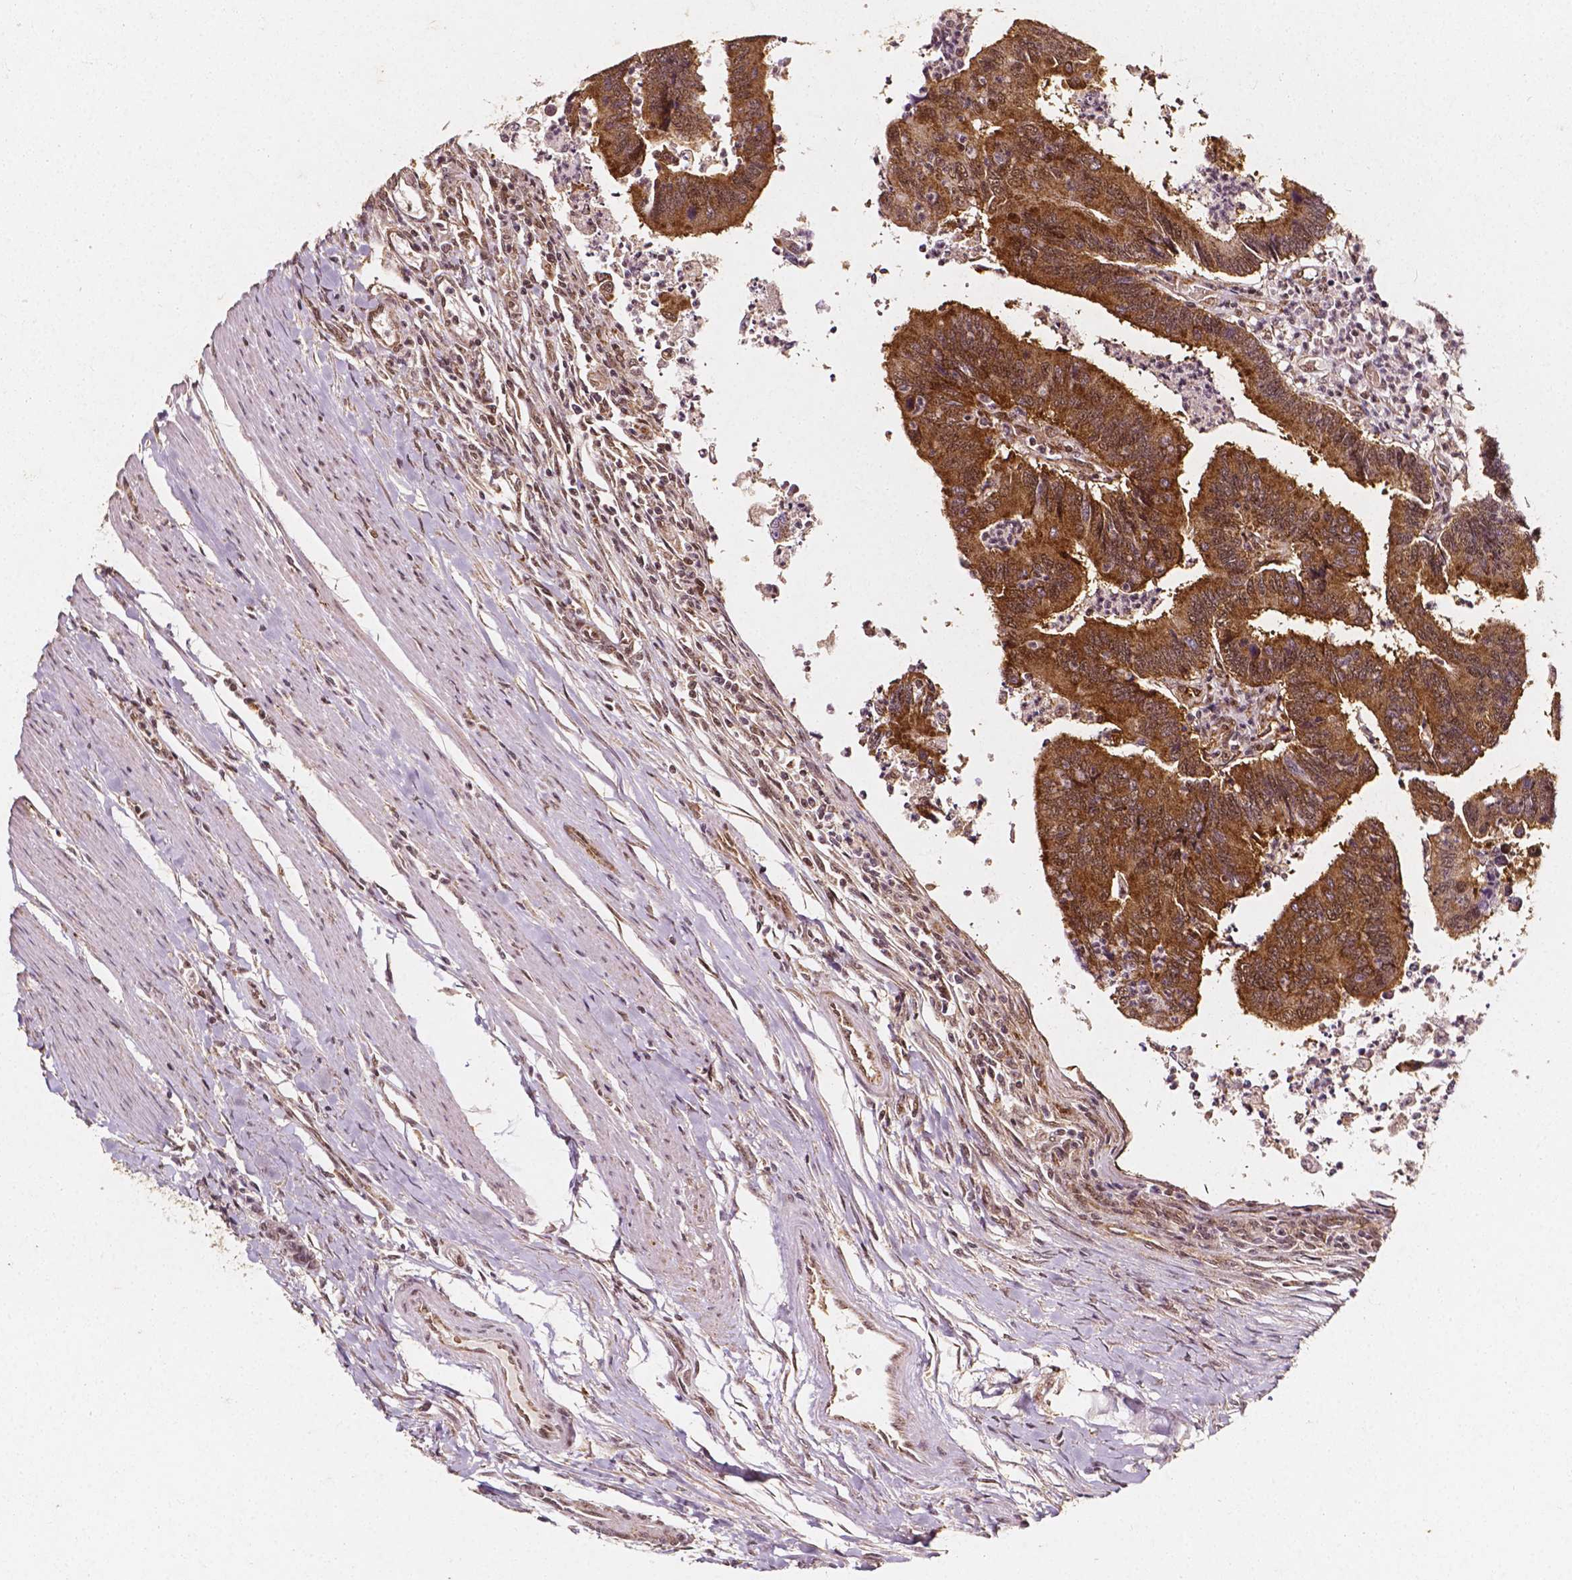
{"staining": {"intensity": "moderate", "quantity": ">75%", "location": "cytoplasmic/membranous,nuclear"}, "tissue": "colorectal cancer", "cell_type": "Tumor cells", "image_type": "cancer", "snomed": [{"axis": "morphology", "description": "Adenocarcinoma, NOS"}, {"axis": "topography", "description": "Colon"}], "caption": "A medium amount of moderate cytoplasmic/membranous and nuclear staining is identified in about >75% of tumor cells in adenocarcinoma (colorectal) tissue.", "gene": "SMN1", "patient": {"sex": "female", "age": 67}}